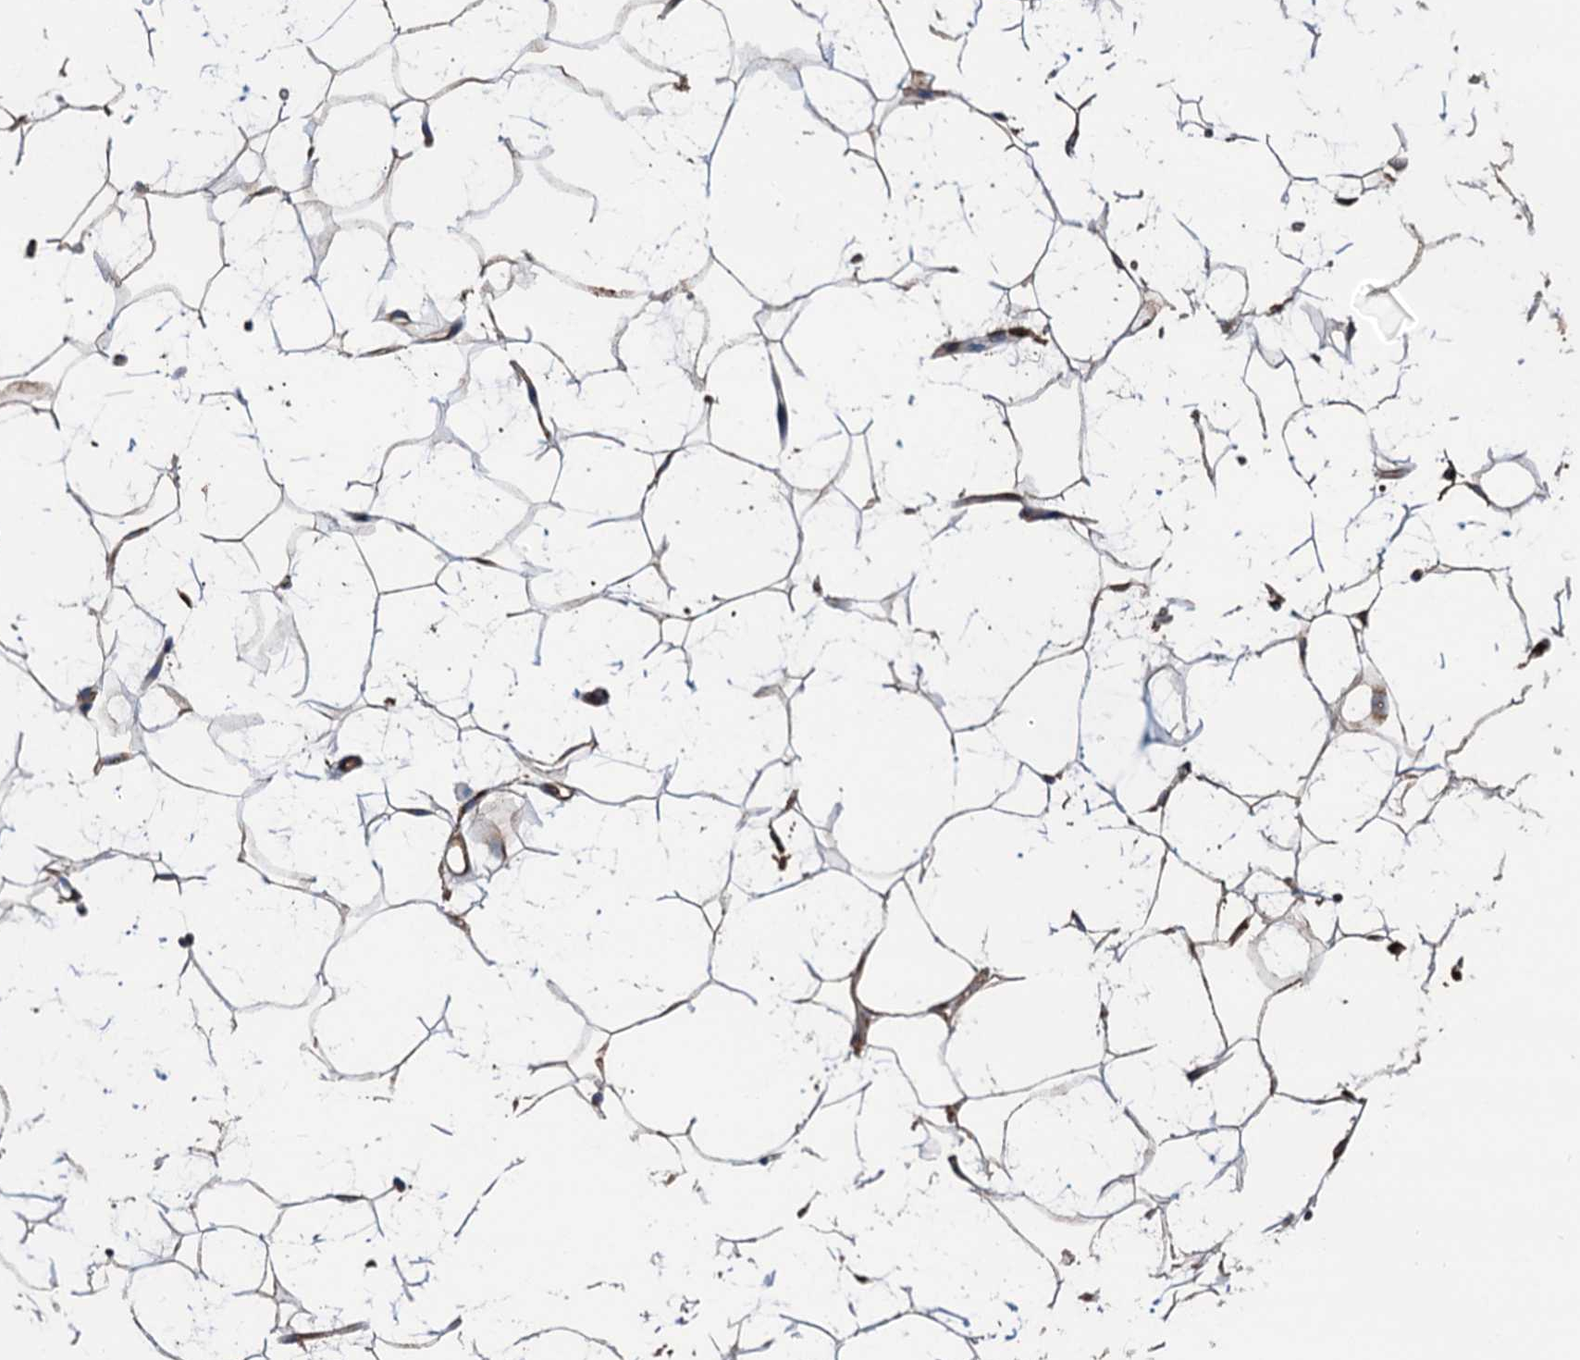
{"staining": {"intensity": "moderate", "quantity": "25%-75%", "location": "cytoplasmic/membranous"}, "tissue": "adipose tissue", "cell_type": "Adipocytes", "image_type": "normal", "snomed": [{"axis": "morphology", "description": "Normal tissue, NOS"}, {"axis": "topography", "description": "Breast"}], "caption": "This micrograph reveals IHC staining of unremarkable adipose tissue, with medium moderate cytoplasmic/membranous expression in about 25%-75% of adipocytes.", "gene": "CNNM1", "patient": {"sex": "female", "age": 26}}